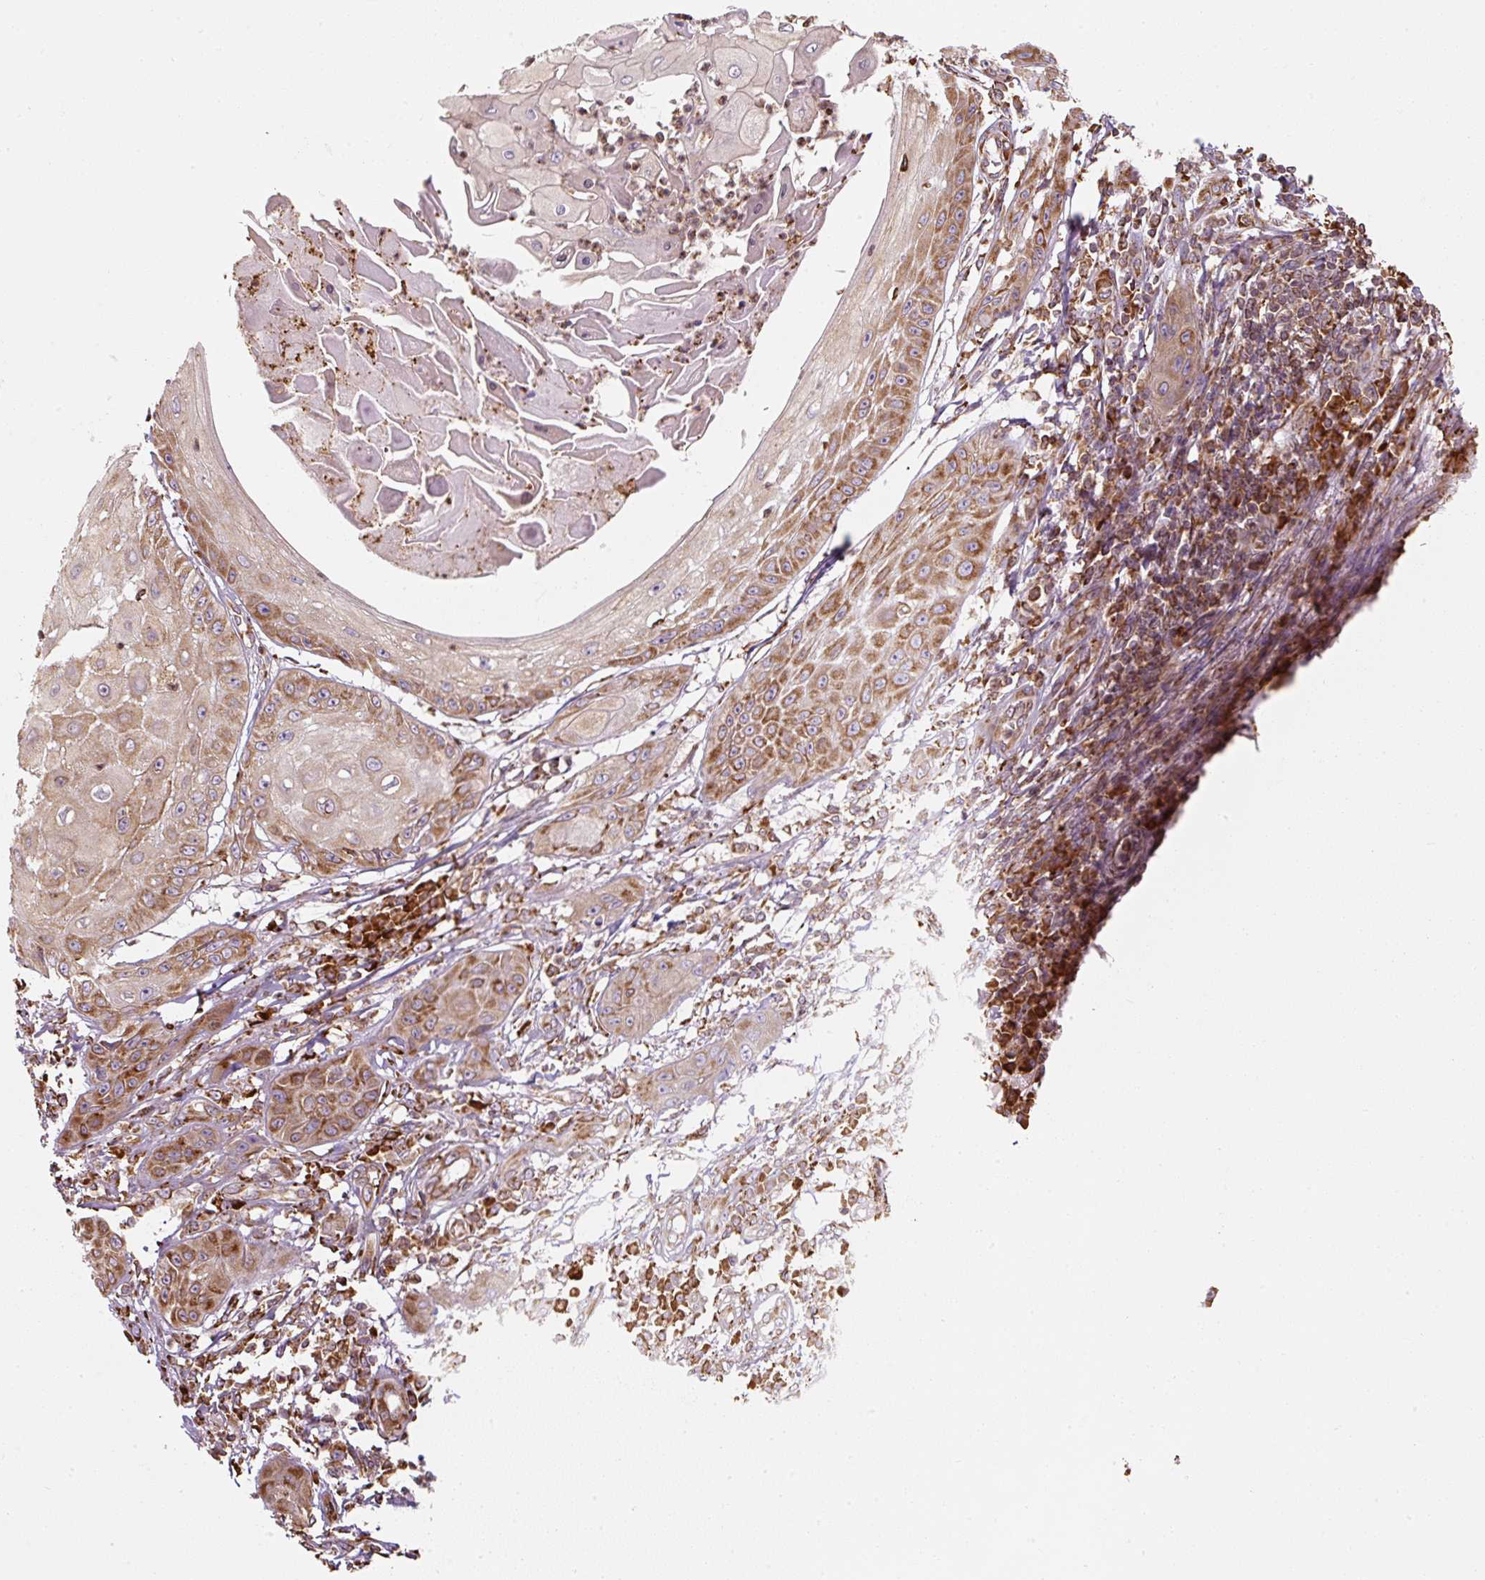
{"staining": {"intensity": "moderate", "quantity": ">75%", "location": "cytoplasmic/membranous"}, "tissue": "skin cancer", "cell_type": "Tumor cells", "image_type": "cancer", "snomed": [{"axis": "morphology", "description": "Squamous cell carcinoma, NOS"}, {"axis": "topography", "description": "Skin"}], "caption": "A photomicrograph showing moderate cytoplasmic/membranous positivity in approximately >75% of tumor cells in skin cancer (squamous cell carcinoma), as visualized by brown immunohistochemical staining.", "gene": "PRKCSH", "patient": {"sex": "male", "age": 70}}